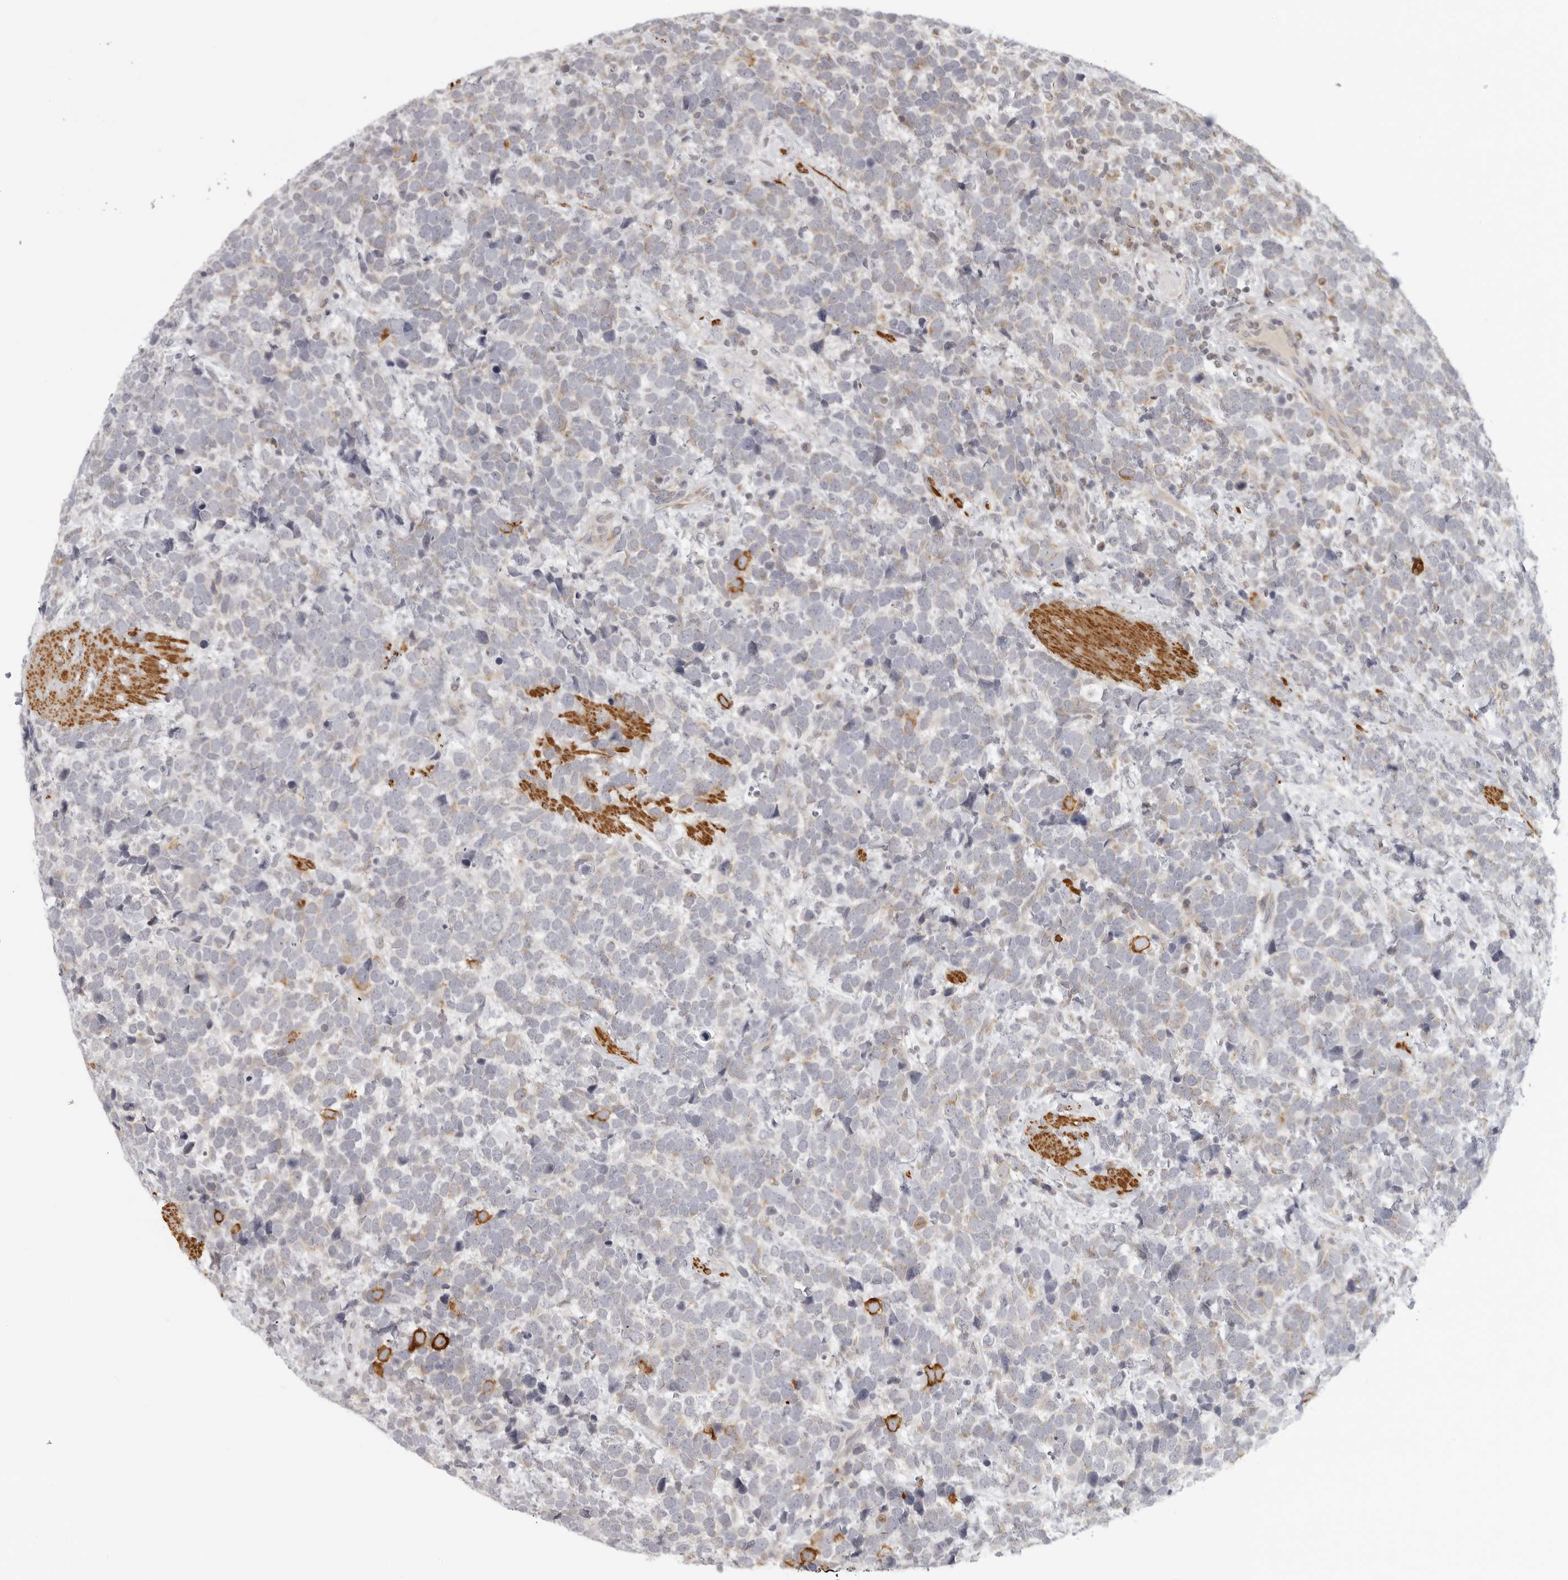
{"staining": {"intensity": "strong", "quantity": "<25%", "location": "cytoplasmic/membranous"}, "tissue": "urothelial cancer", "cell_type": "Tumor cells", "image_type": "cancer", "snomed": [{"axis": "morphology", "description": "Urothelial carcinoma, High grade"}, {"axis": "topography", "description": "Urinary bladder"}], "caption": "Urothelial cancer stained for a protein reveals strong cytoplasmic/membranous positivity in tumor cells. Nuclei are stained in blue.", "gene": "MAP7D1", "patient": {"sex": "female", "age": 82}}